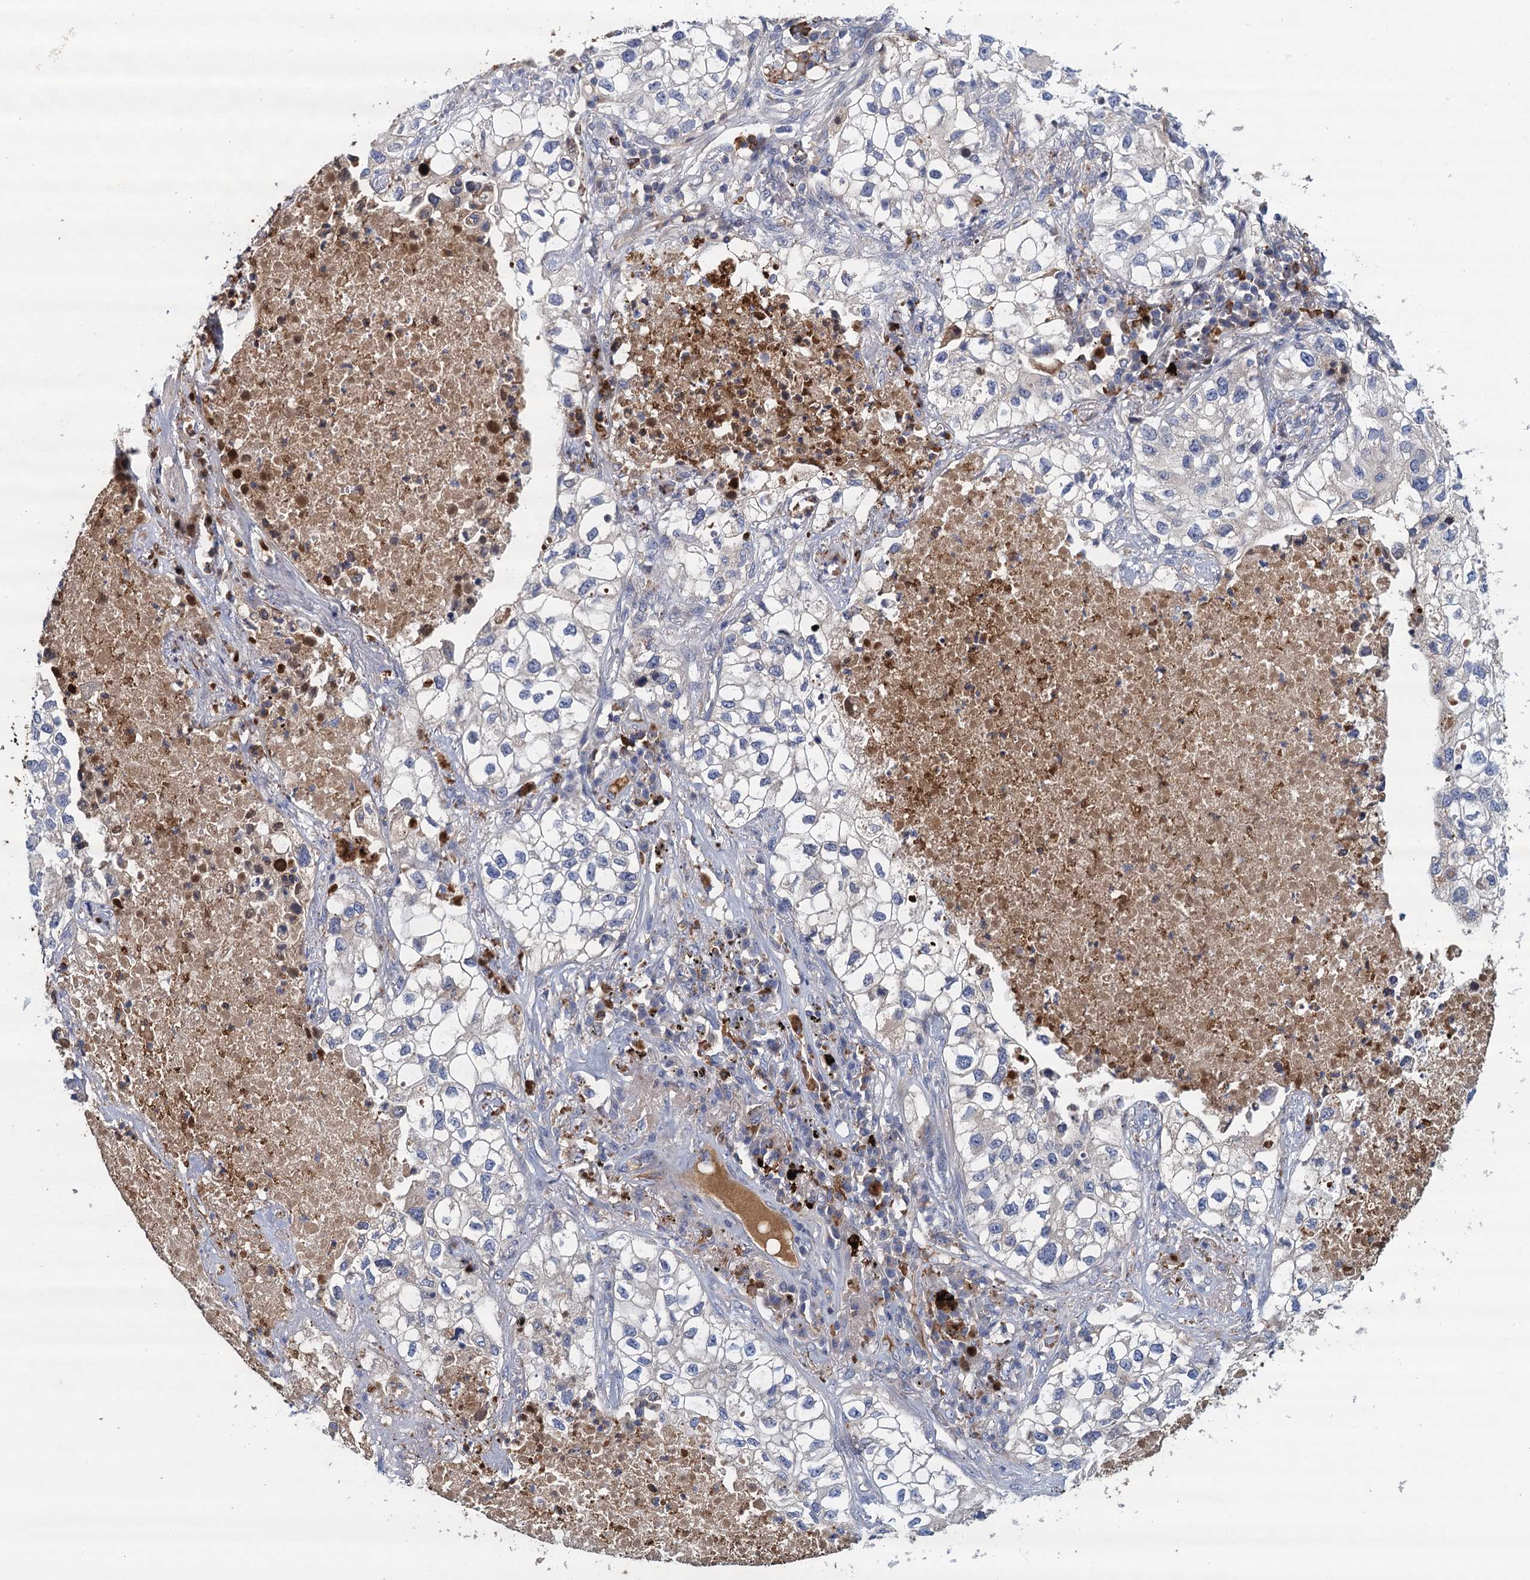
{"staining": {"intensity": "negative", "quantity": "none", "location": "none"}, "tissue": "lung cancer", "cell_type": "Tumor cells", "image_type": "cancer", "snomed": [{"axis": "morphology", "description": "Adenocarcinoma, NOS"}, {"axis": "topography", "description": "Lung"}], "caption": "Tumor cells show no significant expression in adenocarcinoma (lung).", "gene": "TPCN1", "patient": {"sex": "male", "age": 63}}